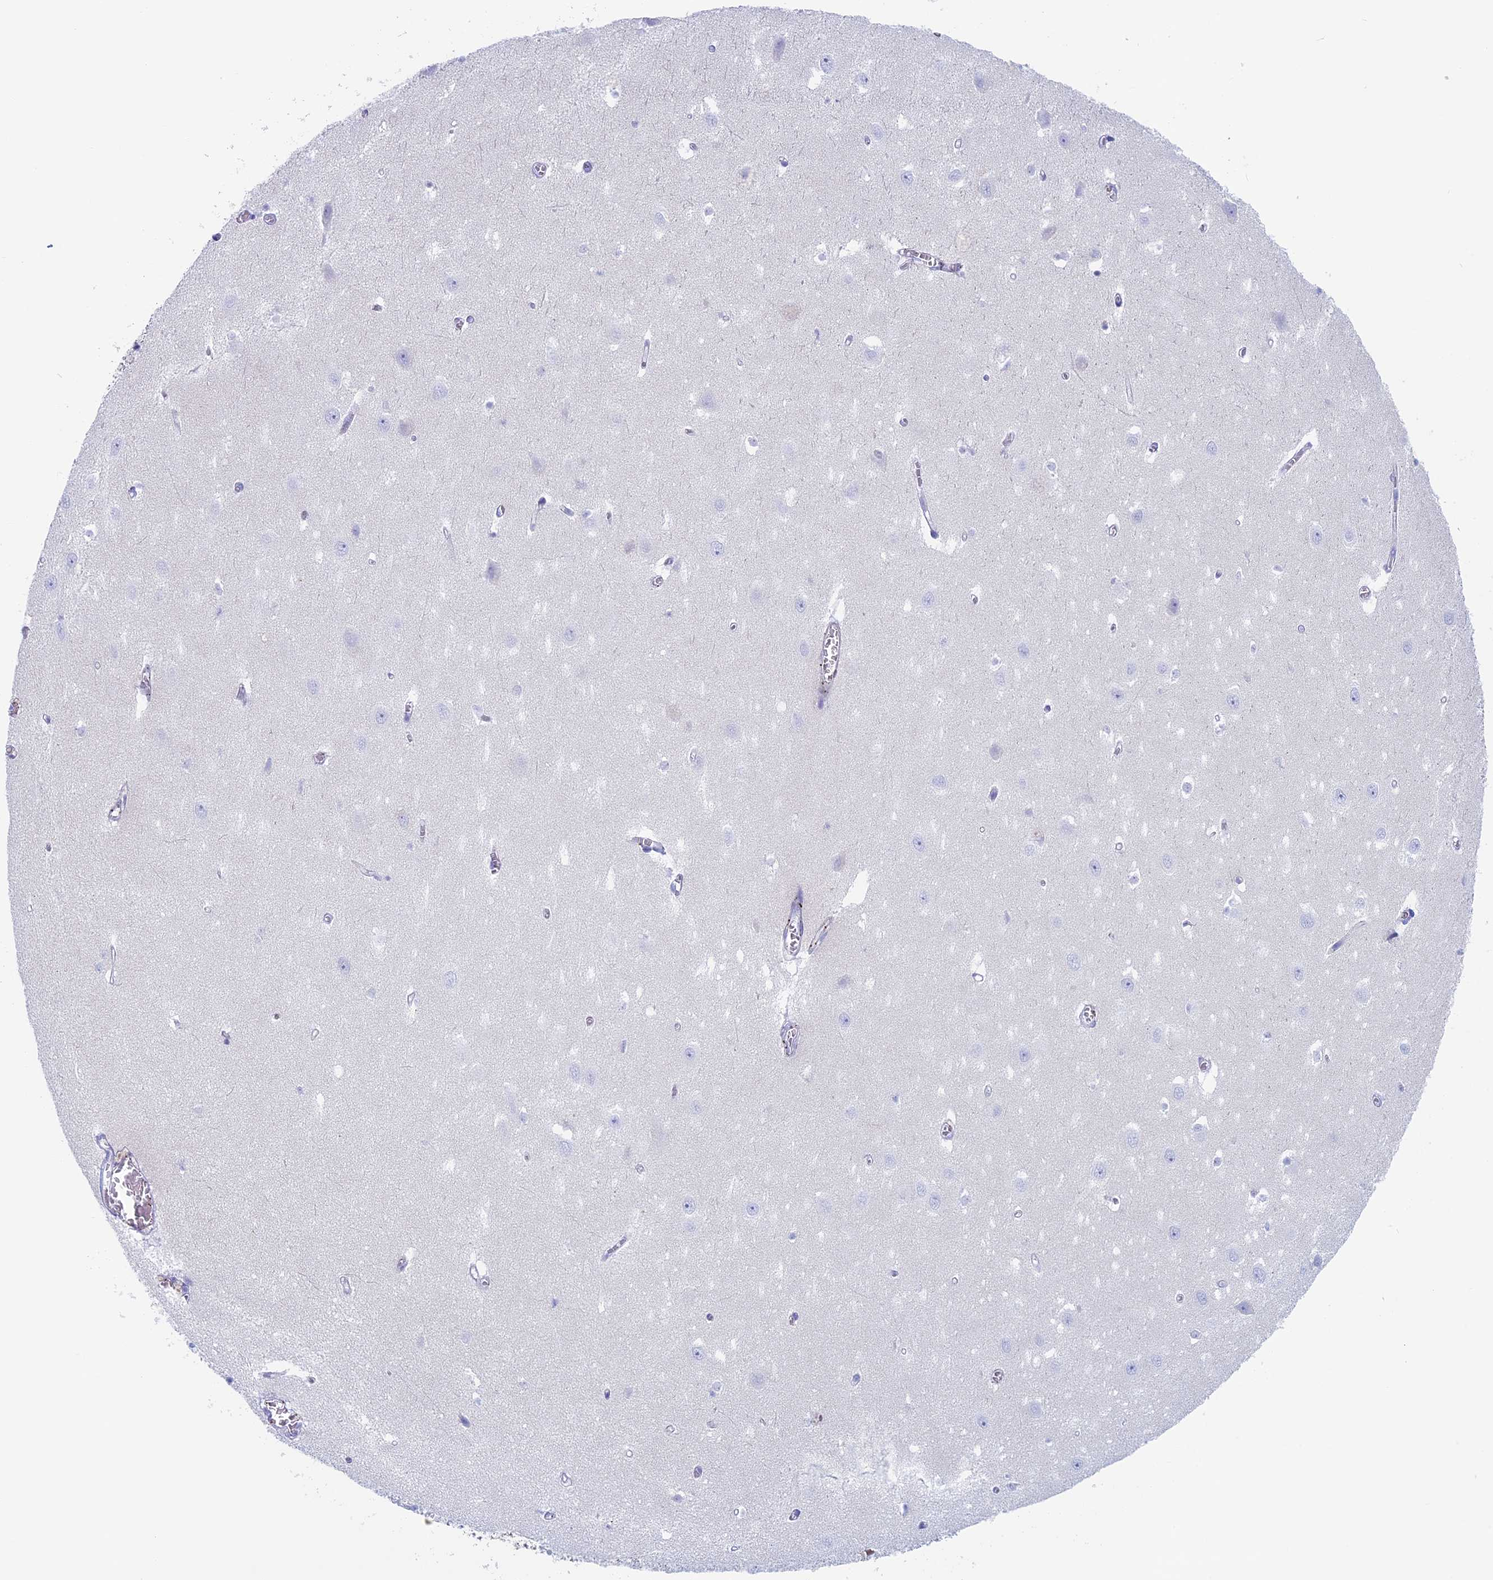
{"staining": {"intensity": "negative", "quantity": "none", "location": "none"}, "tissue": "hippocampus", "cell_type": "Glial cells", "image_type": "normal", "snomed": [{"axis": "morphology", "description": "Normal tissue, NOS"}, {"axis": "topography", "description": "Hippocampus"}], "caption": "Image shows no significant protein expression in glial cells of normal hippocampus. (DAB (3,3'-diaminobenzidine) immunohistochemistry (IHC) with hematoxylin counter stain).", "gene": "MAGEB6", "patient": {"sex": "female", "age": 64}}